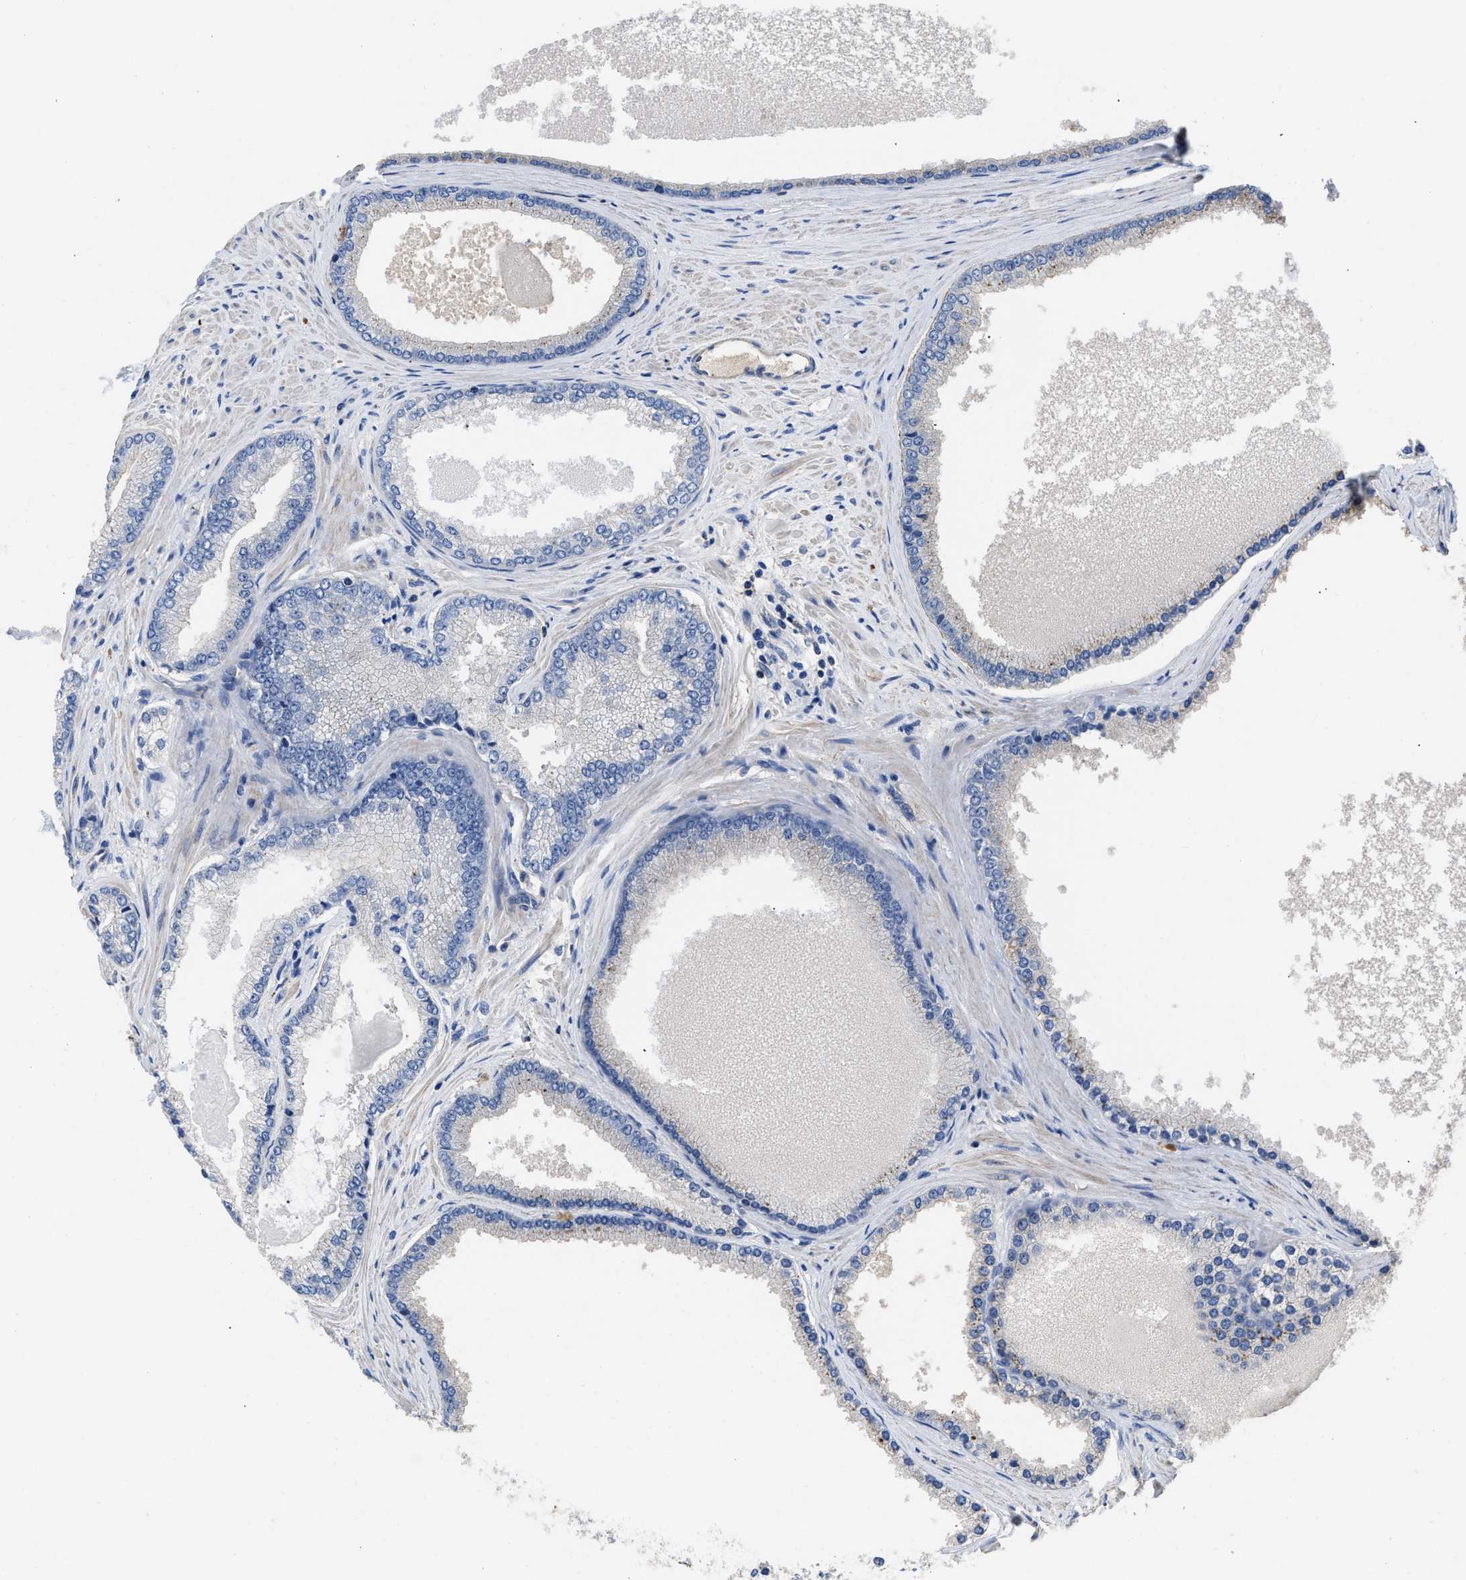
{"staining": {"intensity": "negative", "quantity": "none", "location": "none"}, "tissue": "prostate cancer", "cell_type": "Tumor cells", "image_type": "cancer", "snomed": [{"axis": "morphology", "description": "Adenocarcinoma, High grade"}, {"axis": "topography", "description": "Prostate"}], "caption": "The histopathology image shows no staining of tumor cells in prostate cancer (adenocarcinoma (high-grade)). Brightfield microscopy of immunohistochemistry (IHC) stained with DAB (brown) and hematoxylin (blue), captured at high magnification.", "gene": "USP4", "patient": {"sex": "male", "age": 61}}